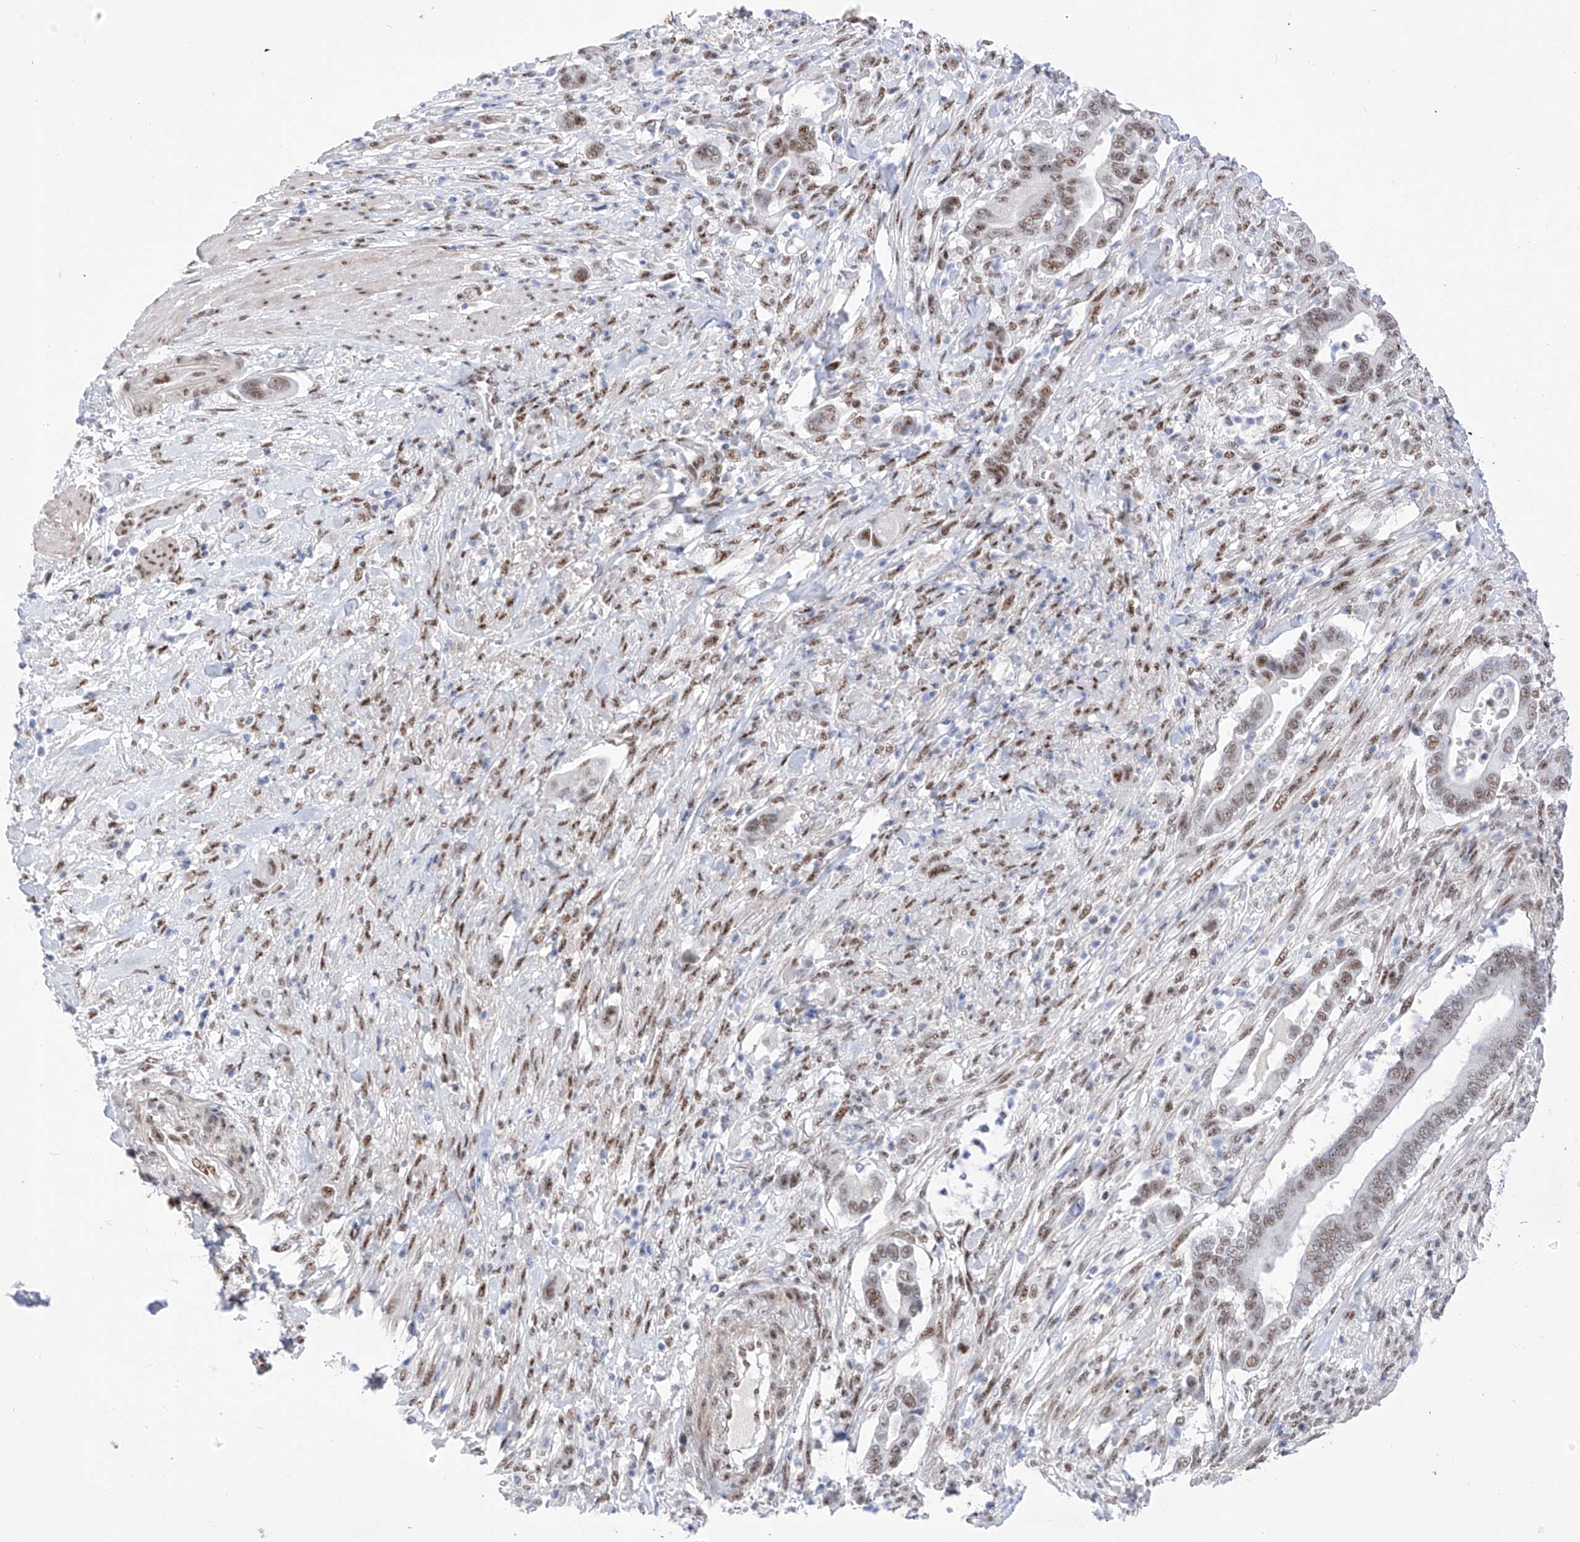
{"staining": {"intensity": "weak", "quantity": ">75%", "location": "nuclear"}, "tissue": "pancreatic cancer", "cell_type": "Tumor cells", "image_type": "cancer", "snomed": [{"axis": "morphology", "description": "Adenocarcinoma, NOS"}, {"axis": "topography", "description": "Pancreas"}], "caption": "Tumor cells show low levels of weak nuclear positivity in about >75% of cells in adenocarcinoma (pancreatic).", "gene": "ATN1", "patient": {"sex": "male", "age": 68}}